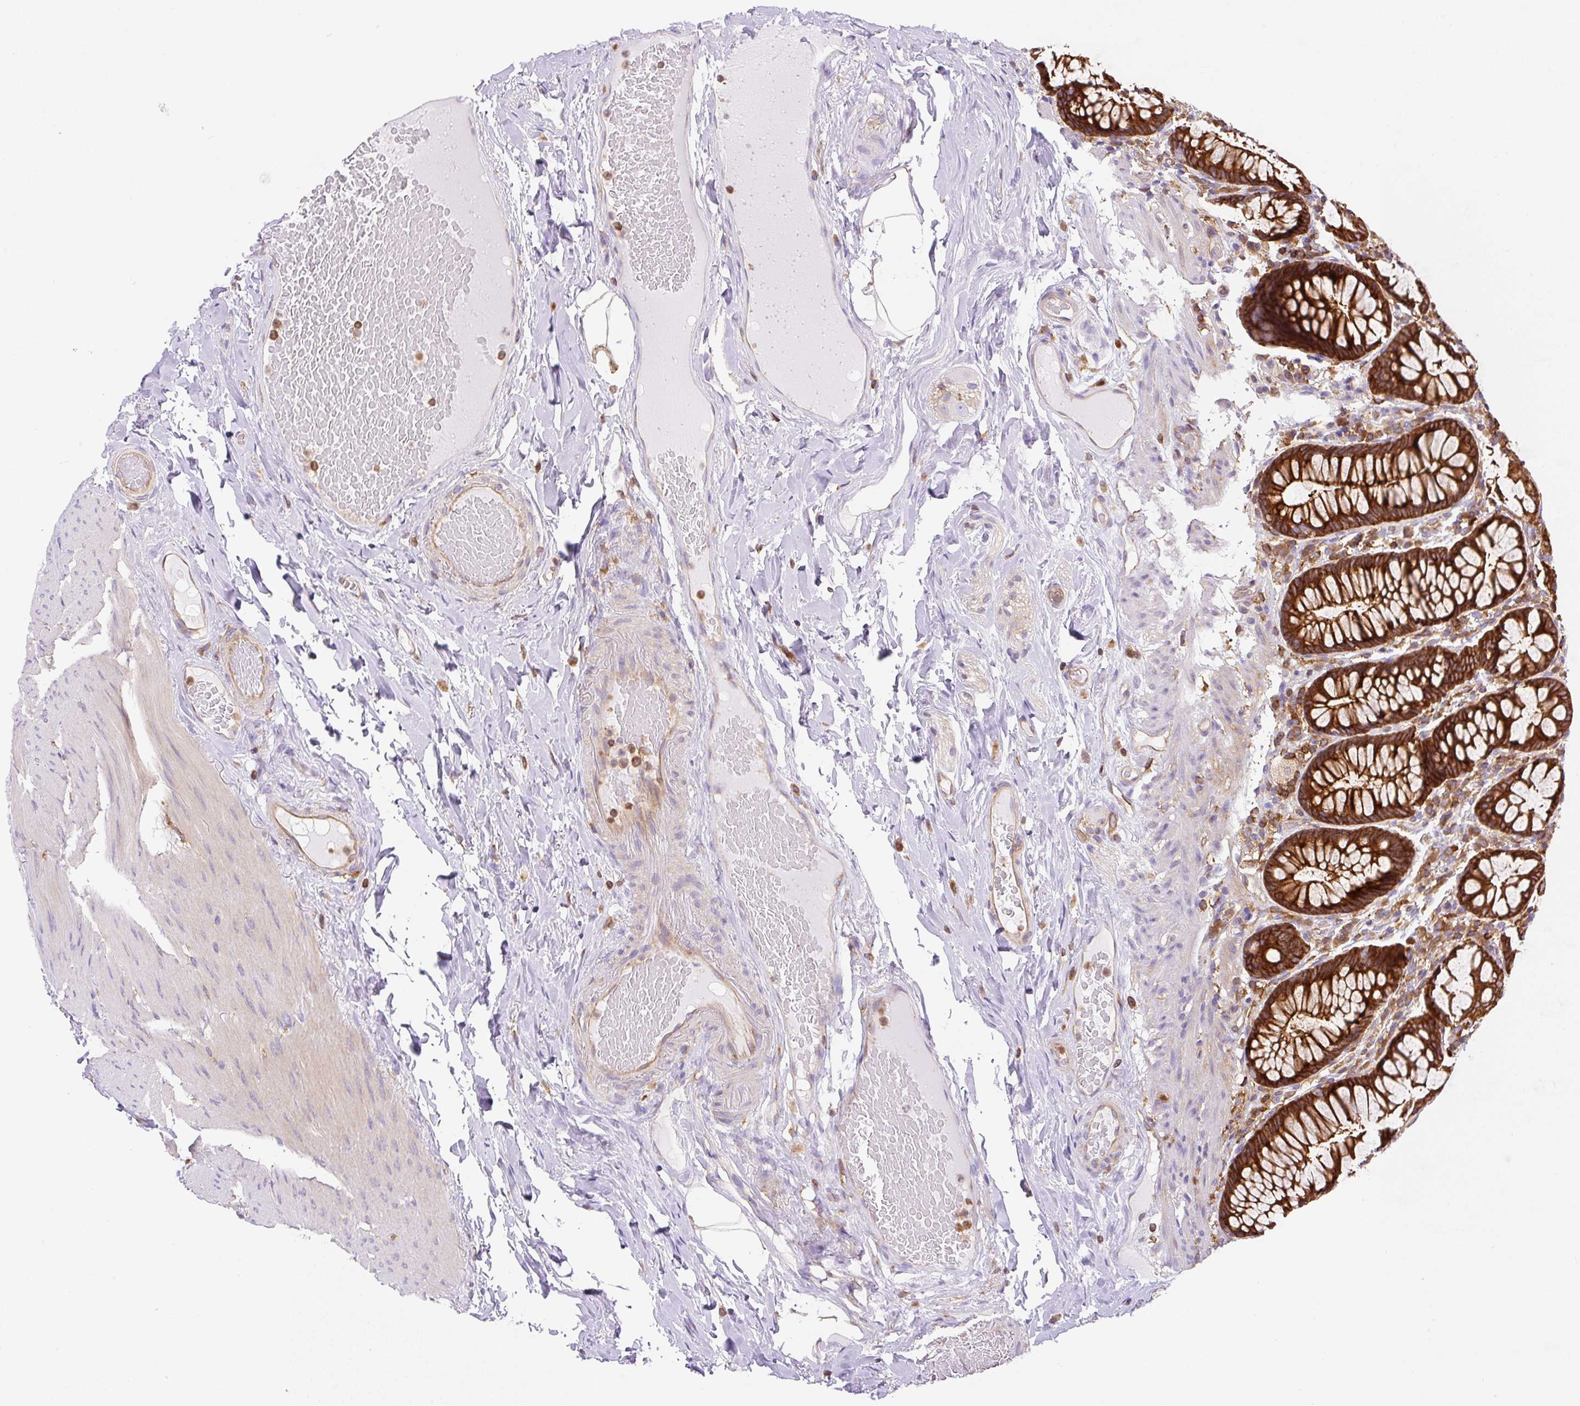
{"staining": {"intensity": "strong", "quantity": ">75%", "location": "cytoplasmic/membranous"}, "tissue": "rectum", "cell_type": "Glandular cells", "image_type": "normal", "snomed": [{"axis": "morphology", "description": "Normal tissue, NOS"}, {"axis": "topography", "description": "Rectum"}], "caption": "A micrograph showing strong cytoplasmic/membranous expression in approximately >75% of glandular cells in unremarkable rectum, as visualized by brown immunohistochemical staining.", "gene": "DNM2", "patient": {"sex": "male", "age": 83}}